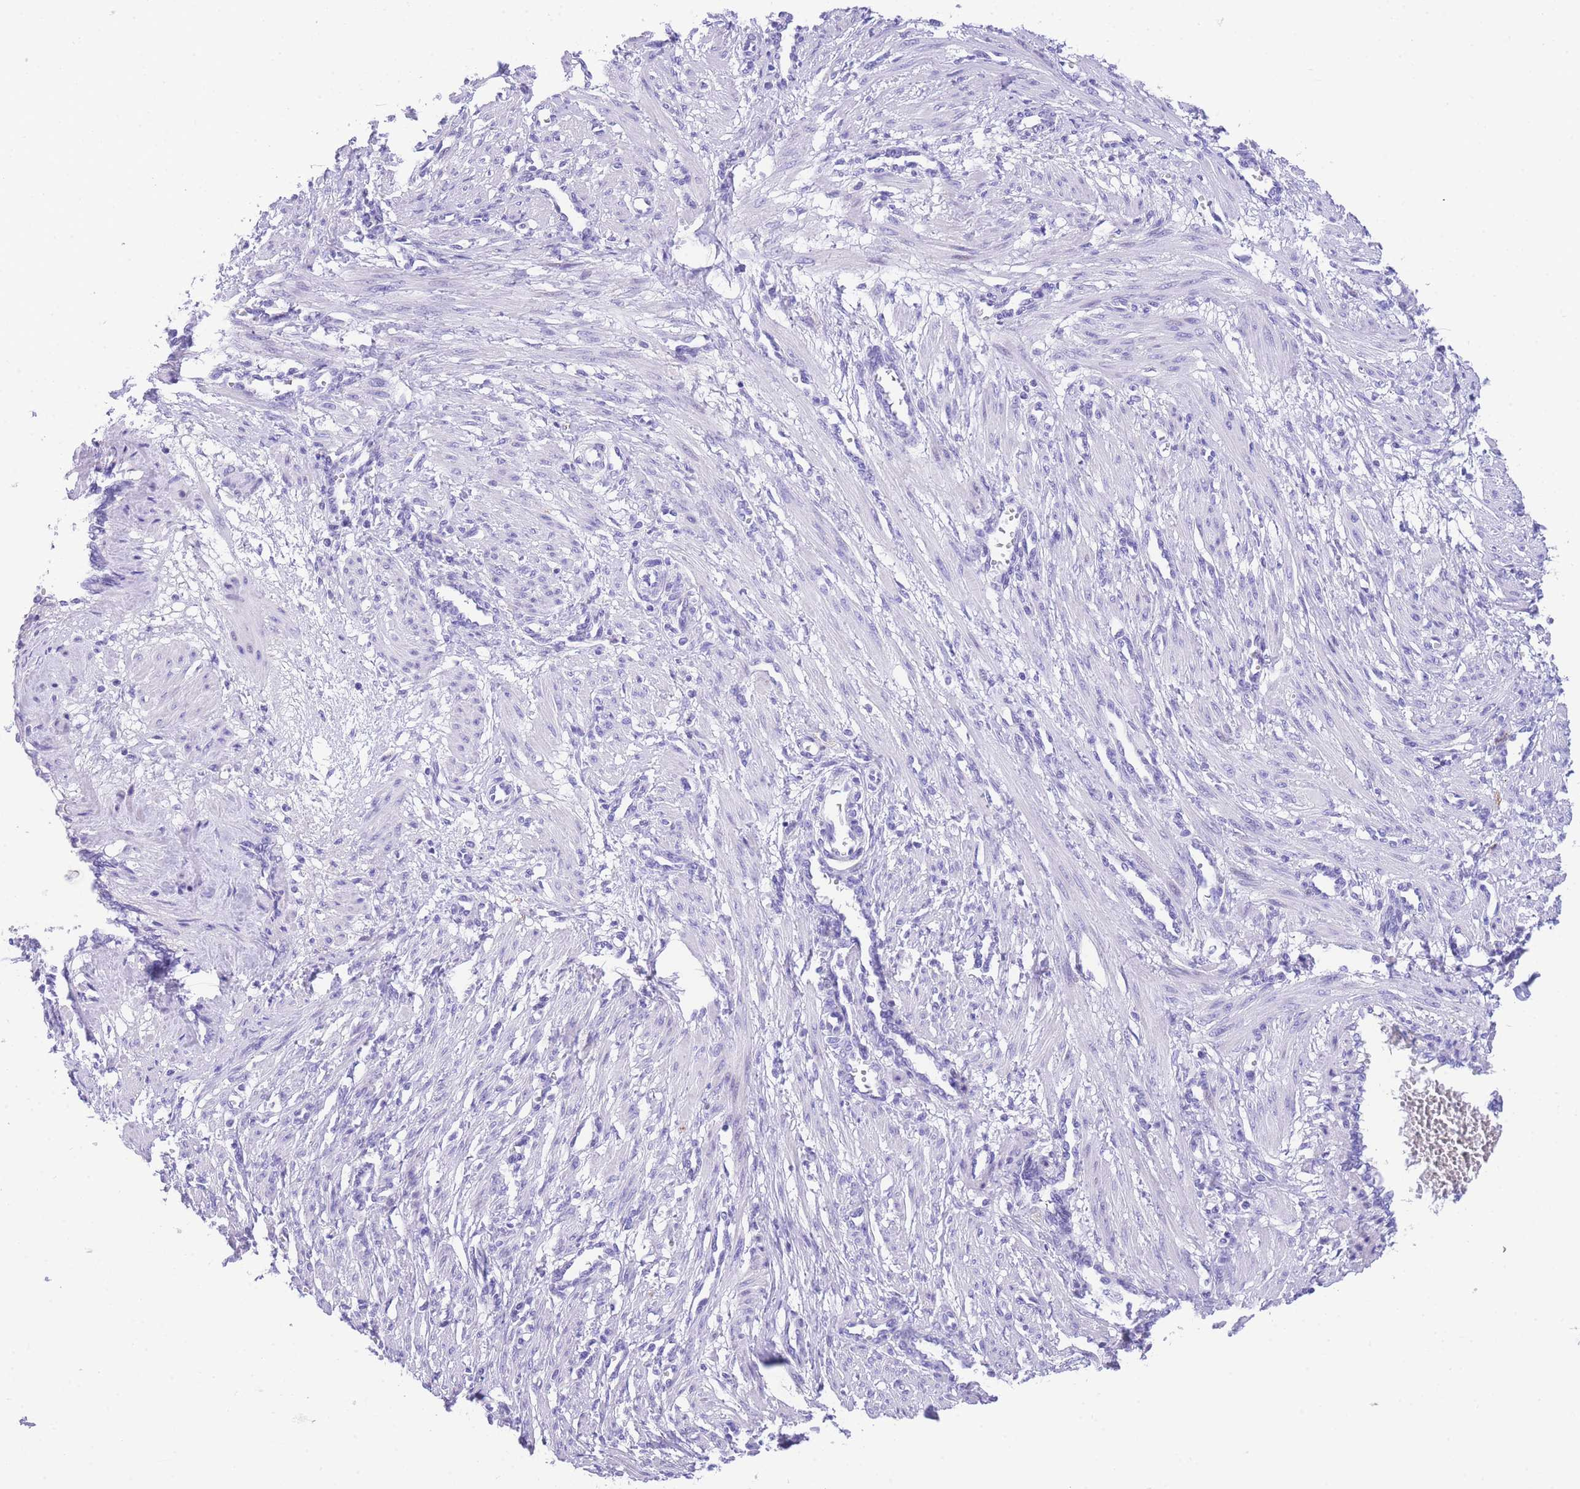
{"staining": {"intensity": "negative", "quantity": "none", "location": "none"}, "tissue": "smooth muscle", "cell_type": "Smooth muscle cells", "image_type": "normal", "snomed": [{"axis": "morphology", "description": "Normal tissue, NOS"}, {"axis": "topography", "description": "Endometrium"}], "caption": "Immunohistochemical staining of normal smooth muscle shows no significant expression in smooth muscle cells. The staining was performed using DAB (3,3'-diaminobenzidine) to visualize the protein expression in brown, while the nuclei were stained in blue with hematoxylin (Magnification: 20x).", "gene": "TIFAB", "patient": {"sex": "female", "age": 33}}